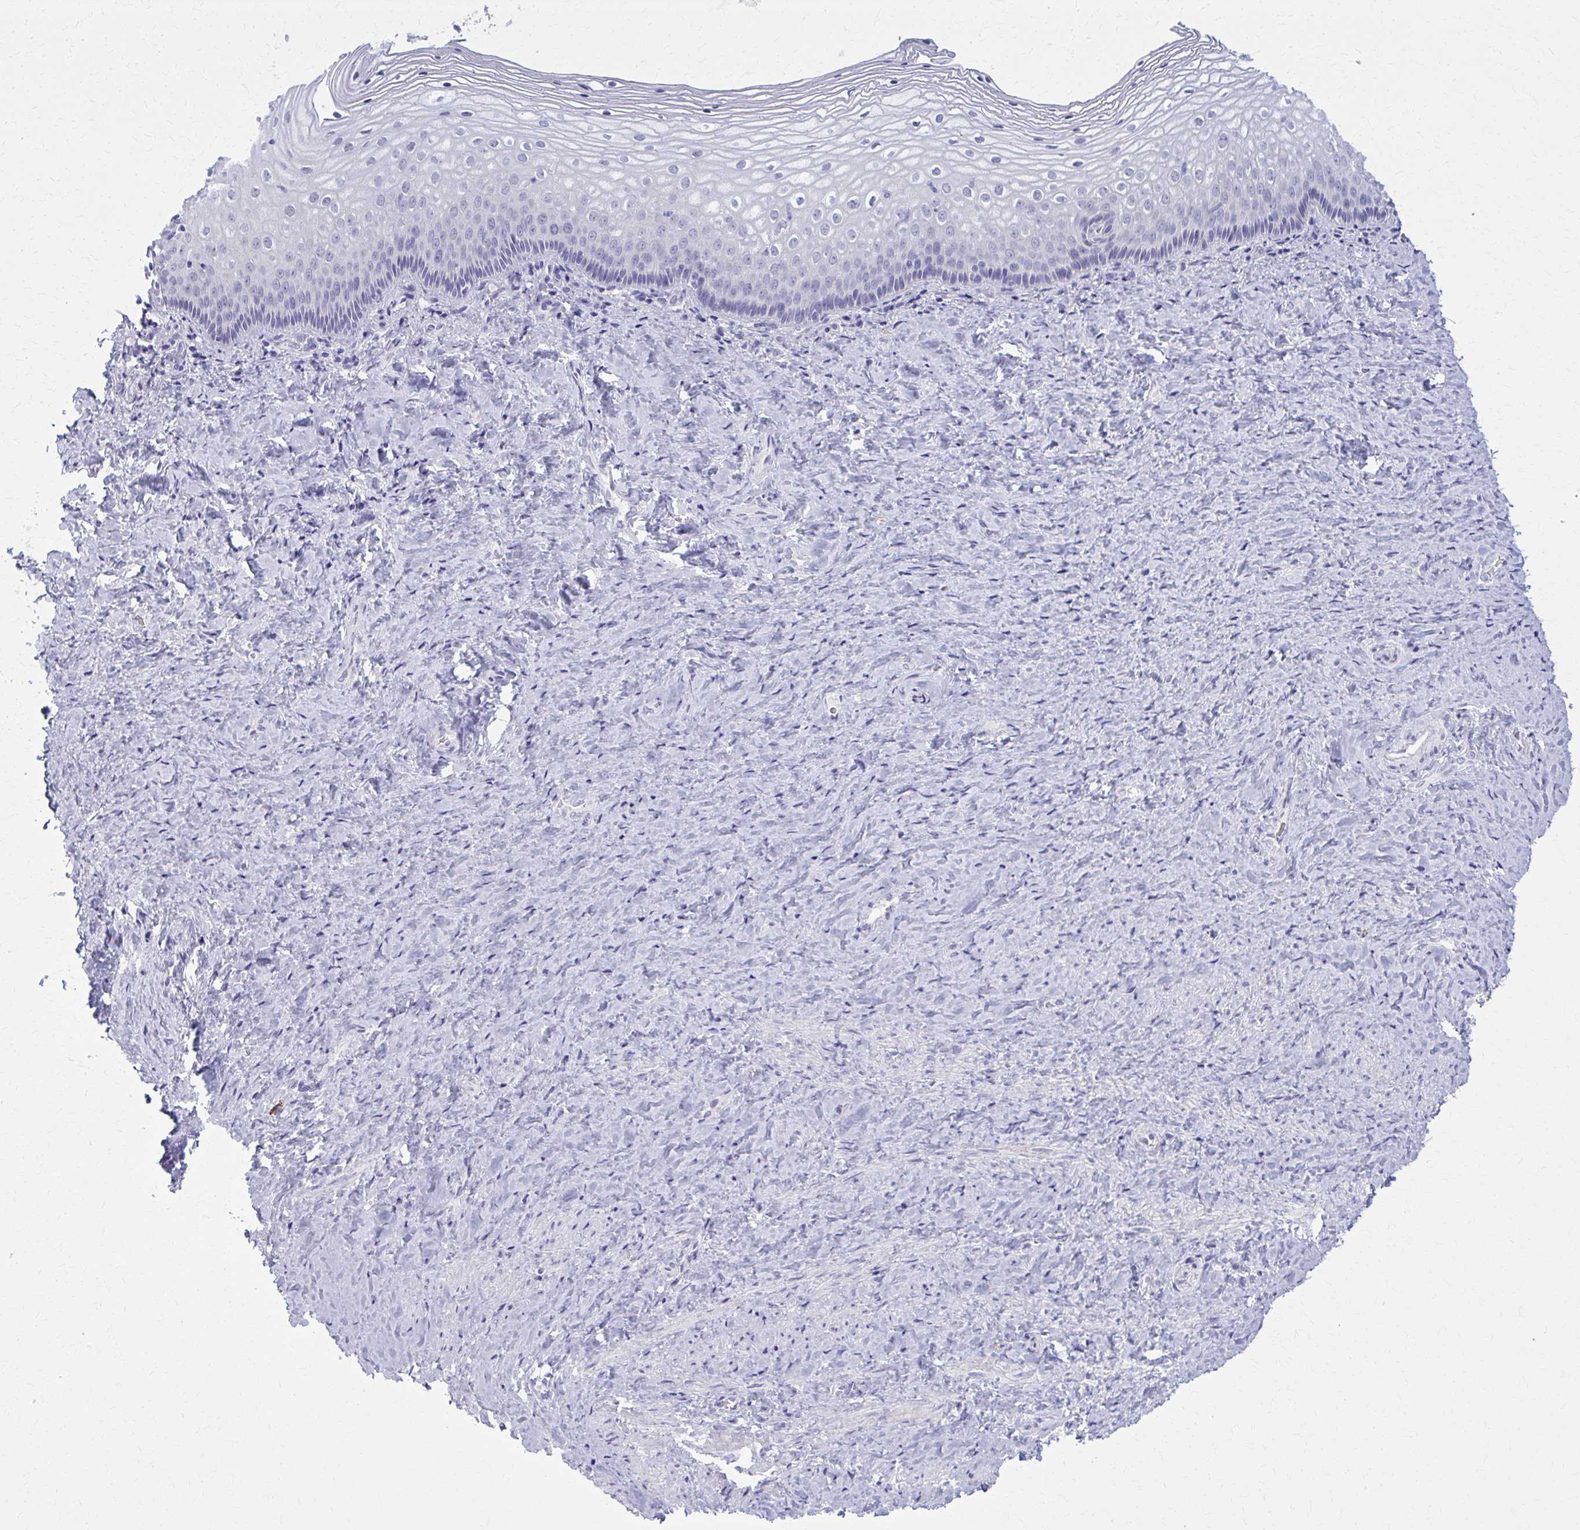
{"staining": {"intensity": "negative", "quantity": "none", "location": "none"}, "tissue": "vagina", "cell_type": "Squamous epithelial cells", "image_type": "normal", "snomed": [{"axis": "morphology", "description": "Normal tissue, NOS"}, {"axis": "topography", "description": "Vagina"}], "caption": "There is no significant positivity in squamous epithelial cells of vagina. (DAB (3,3'-diaminobenzidine) IHC, high magnification).", "gene": "CD38", "patient": {"sex": "female", "age": 45}}